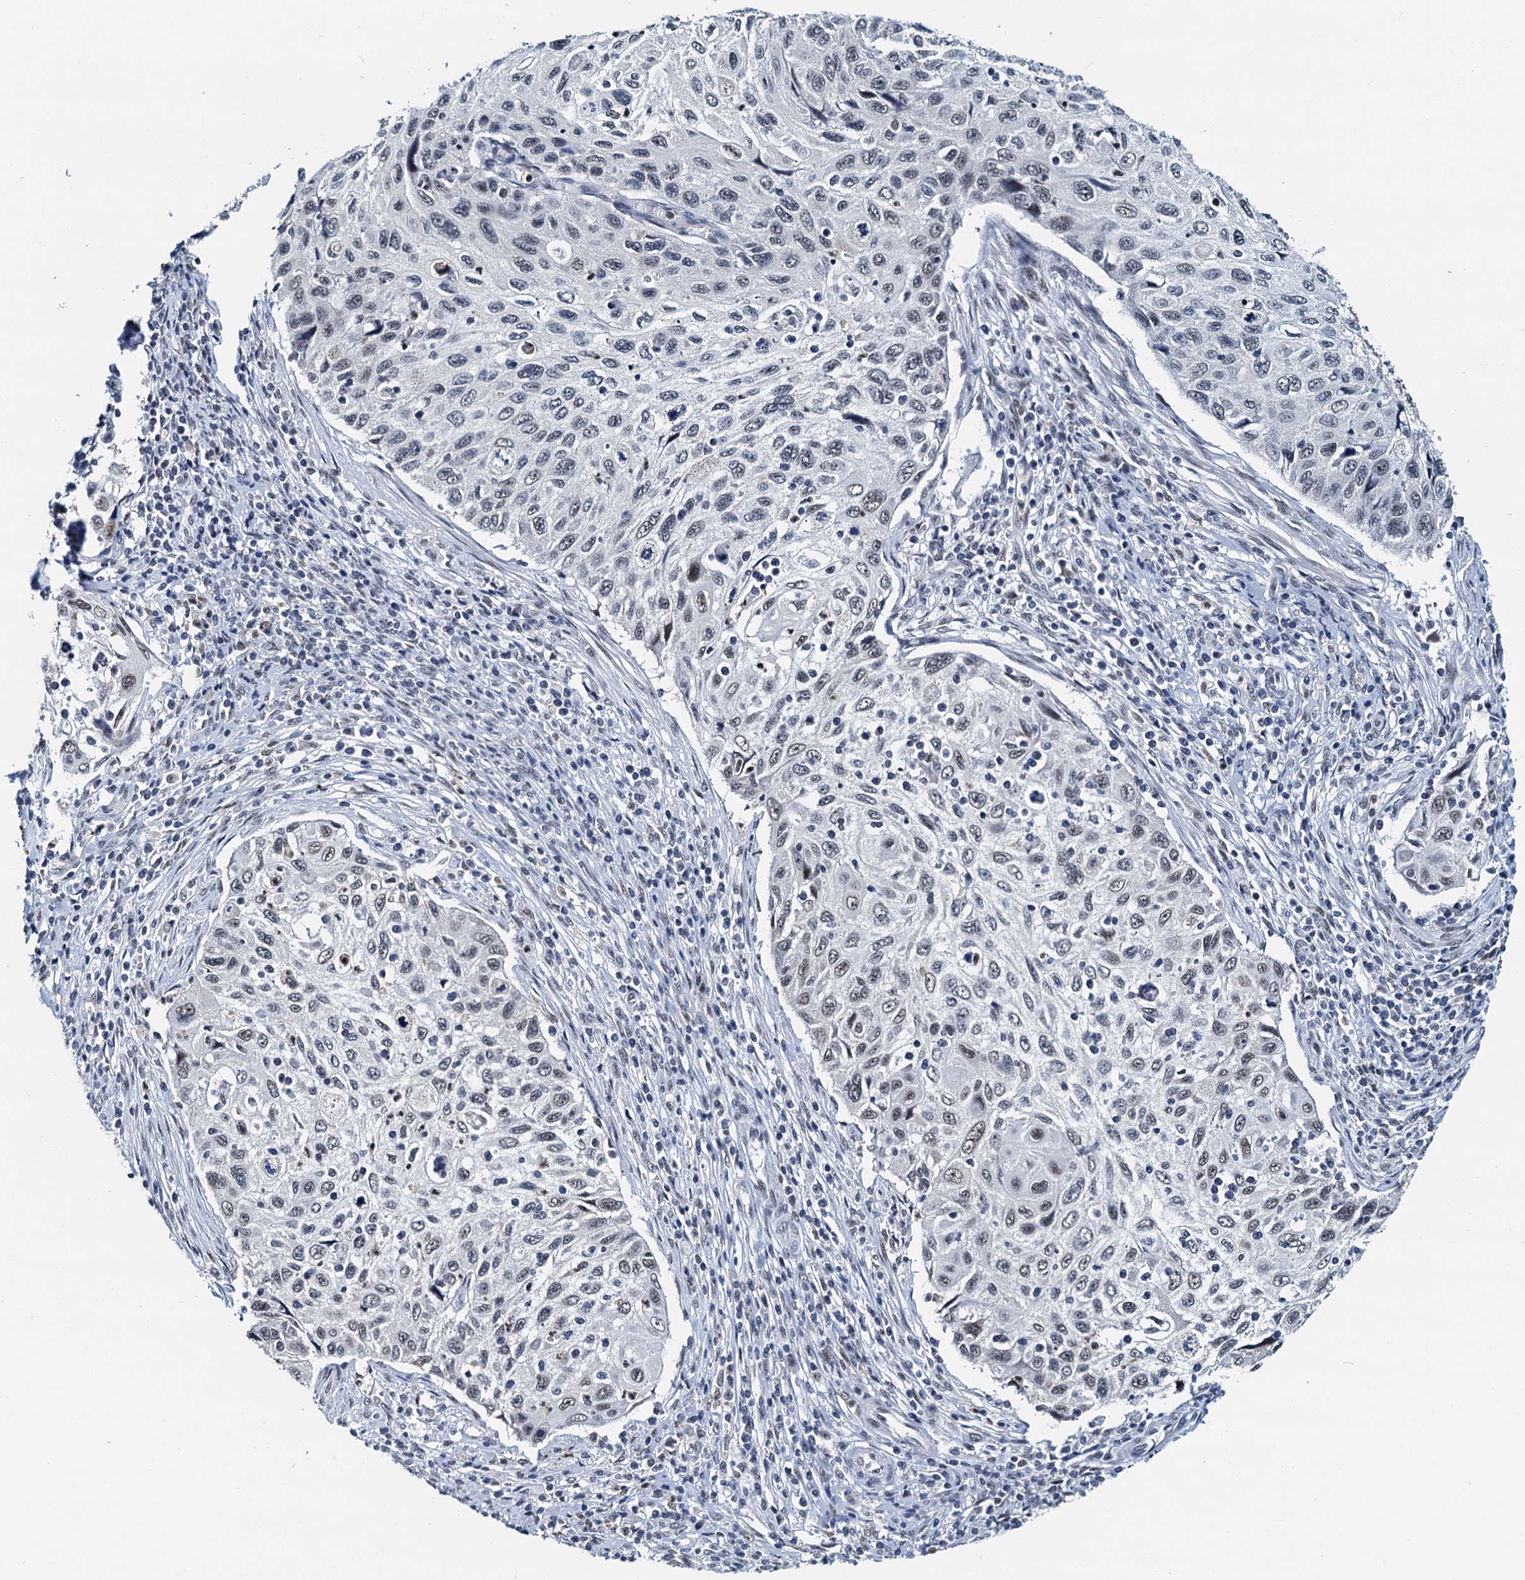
{"staining": {"intensity": "weak", "quantity": "25%-75%", "location": "nuclear"}, "tissue": "cervical cancer", "cell_type": "Tumor cells", "image_type": "cancer", "snomed": [{"axis": "morphology", "description": "Squamous cell carcinoma, NOS"}, {"axis": "topography", "description": "Cervix"}], "caption": "Immunohistochemistry histopathology image of human squamous cell carcinoma (cervical) stained for a protein (brown), which exhibits low levels of weak nuclear staining in about 25%-75% of tumor cells.", "gene": "SNRPD1", "patient": {"sex": "female", "age": 70}}